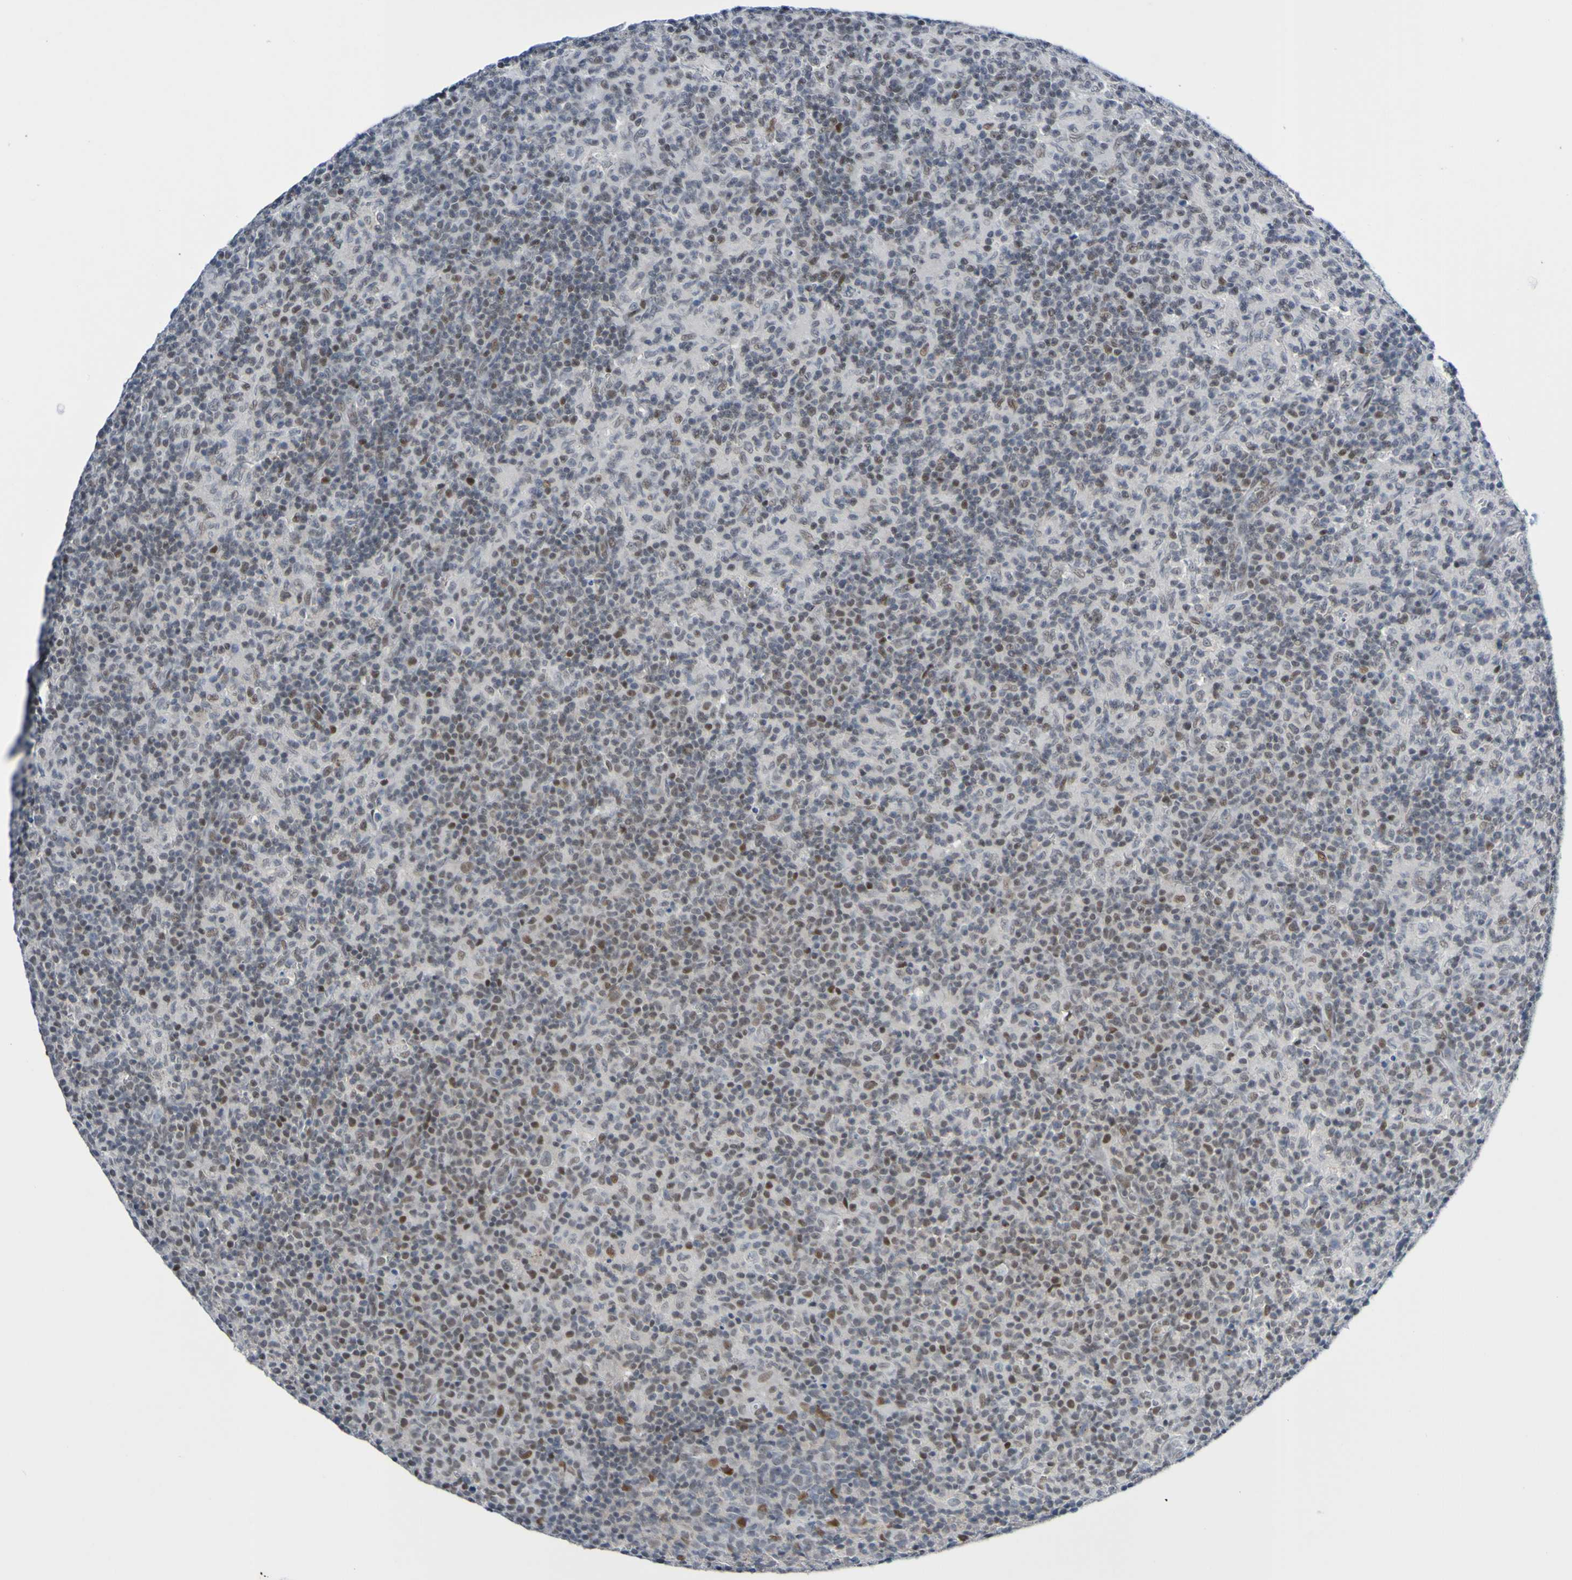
{"staining": {"intensity": "moderate", "quantity": "25%-75%", "location": "nuclear"}, "tissue": "lymph node", "cell_type": "Germinal center cells", "image_type": "normal", "snomed": [{"axis": "morphology", "description": "Normal tissue, NOS"}, {"axis": "morphology", "description": "Inflammation, NOS"}, {"axis": "topography", "description": "Lymph node"}], "caption": "A brown stain highlights moderate nuclear staining of a protein in germinal center cells of unremarkable human lymph node.", "gene": "PCGF1", "patient": {"sex": "male", "age": 55}}